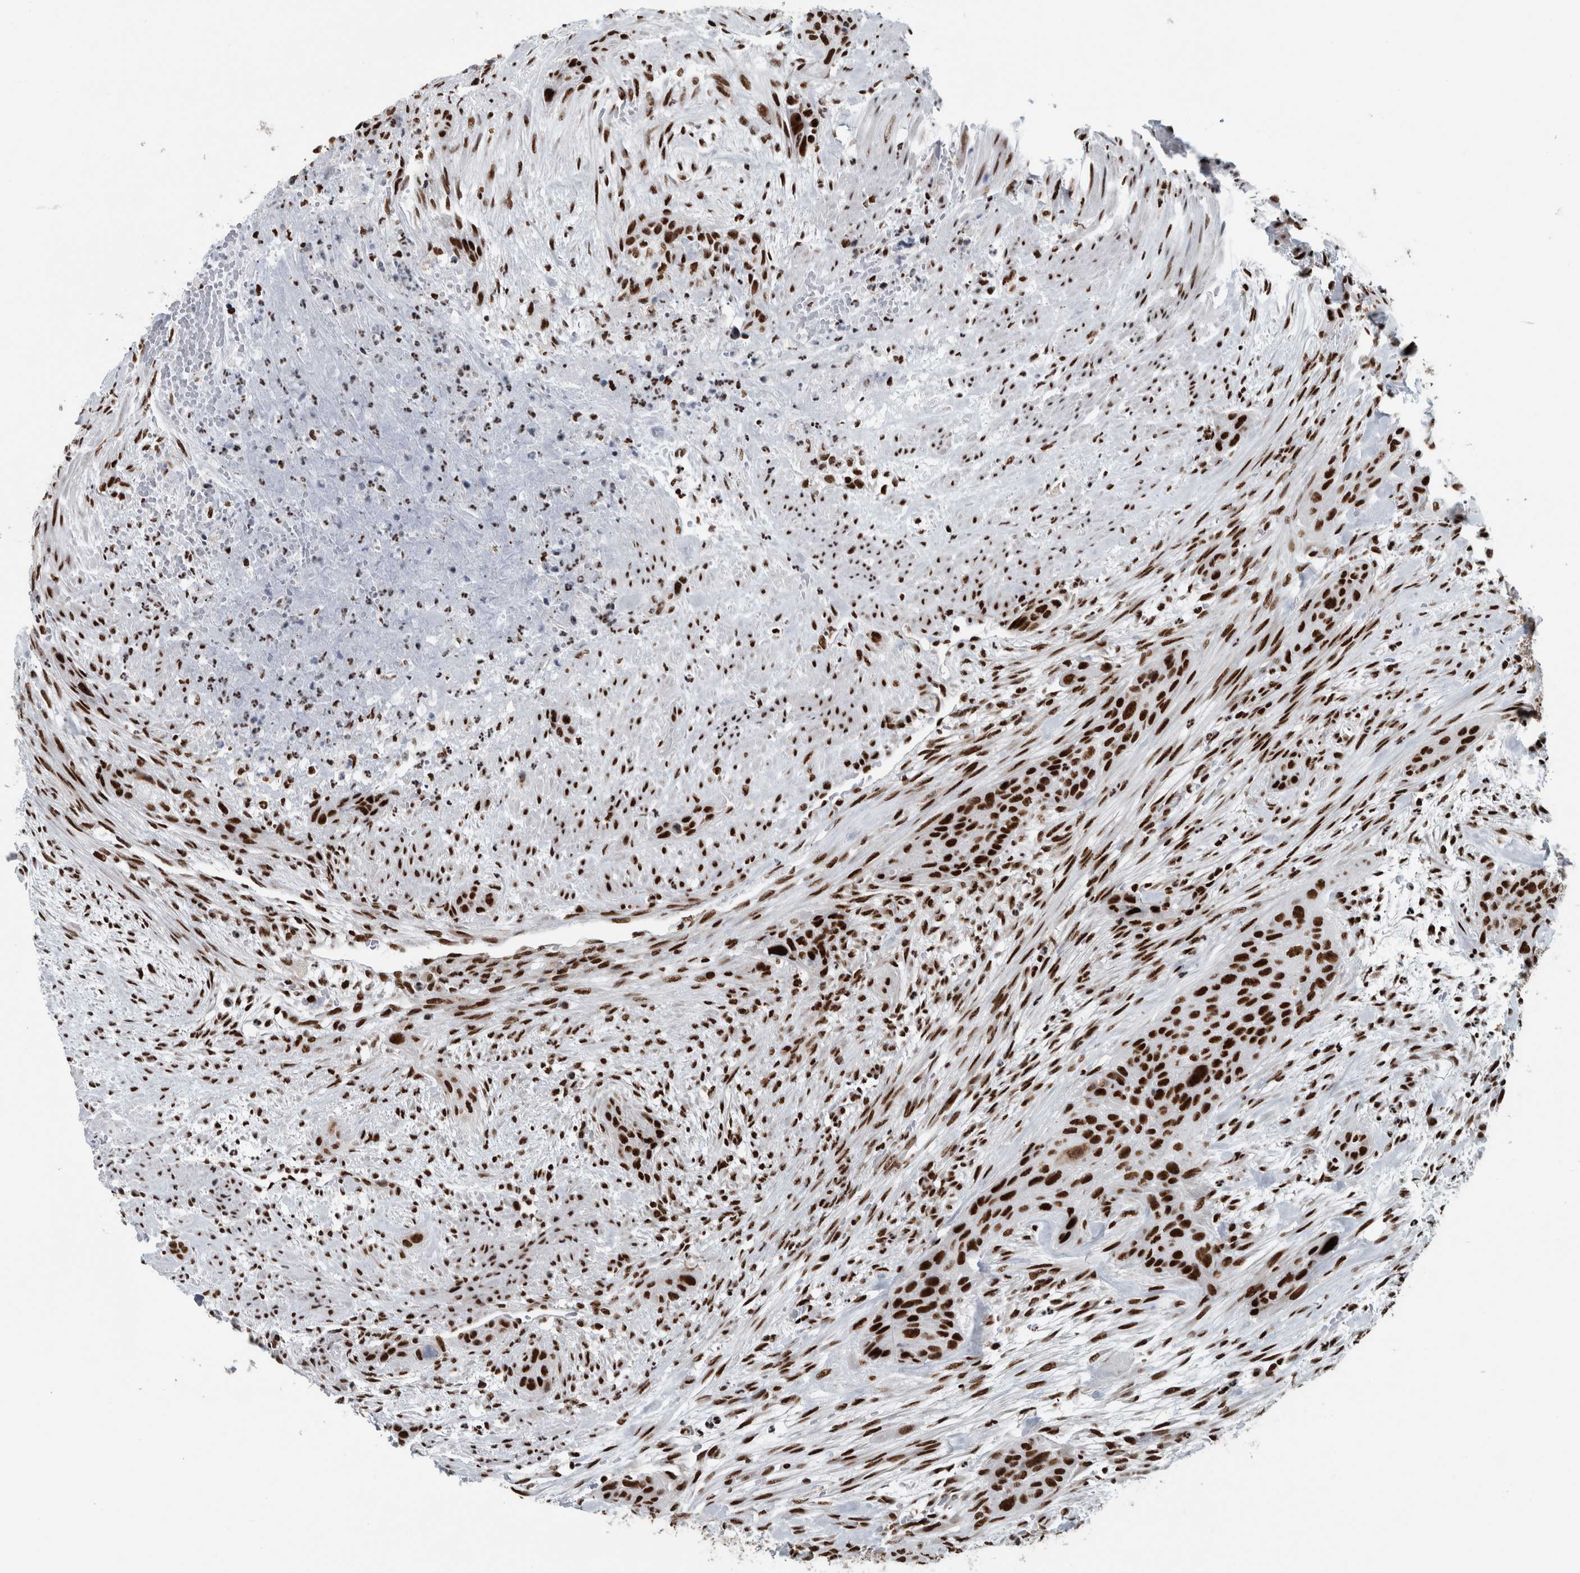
{"staining": {"intensity": "strong", "quantity": ">75%", "location": "nuclear"}, "tissue": "urothelial cancer", "cell_type": "Tumor cells", "image_type": "cancer", "snomed": [{"axis": "morphology", "description": "Urothelial carcinoma, High grade"}, {"axis": "topography", "description": "Urinary bladder"}], "caption": "Approximately >75% of tumor cells in urothelial cancer display strong nuclear protein positivity as visualized by brown immunohistochemical staining.", "gene": "DNMT3A", "patient": {"sex": "male", "age": 35}}